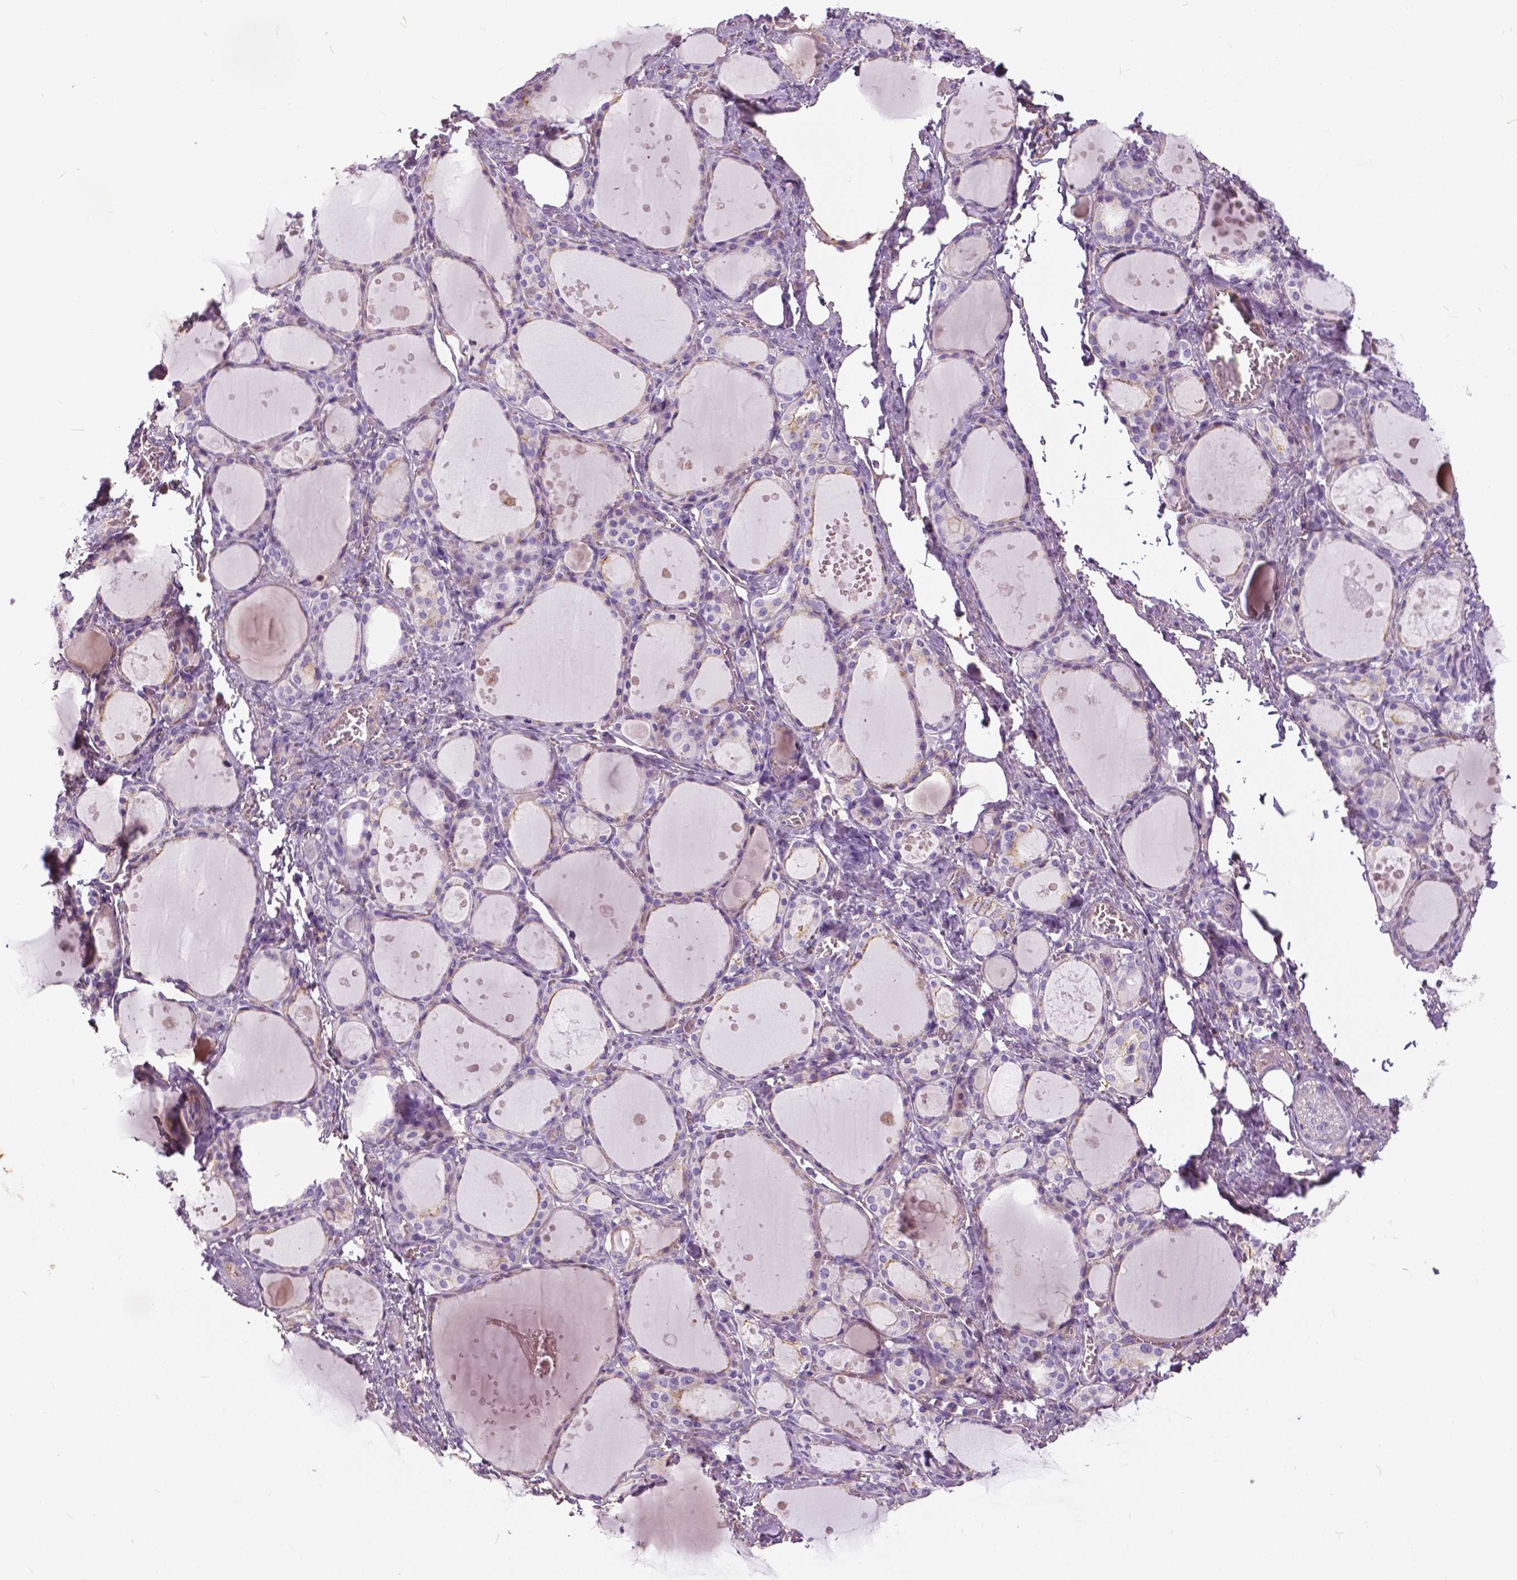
{"staining": {"intensity": "negative", "quantity": "none", "location": "none"}, "tissue": "thyroid gland", "cell_type": "Glandular cells", "image_type": "normal", "snomed": [{"axis": "morphology", "description": "Normal tissue, NOS"}, {"axis": "topography", "description": "Thyroid gland"}], "caption": "Image shows no significant protein staining in glandular cells of normal thyroid gland. (Stains: DAB immunohistochemistry with hematoxylin counter stain, Microscopy: brightfield microscopy at high magnification).", "gene": "ANXA13", "patient": {"sex": "male", "age": 68}}